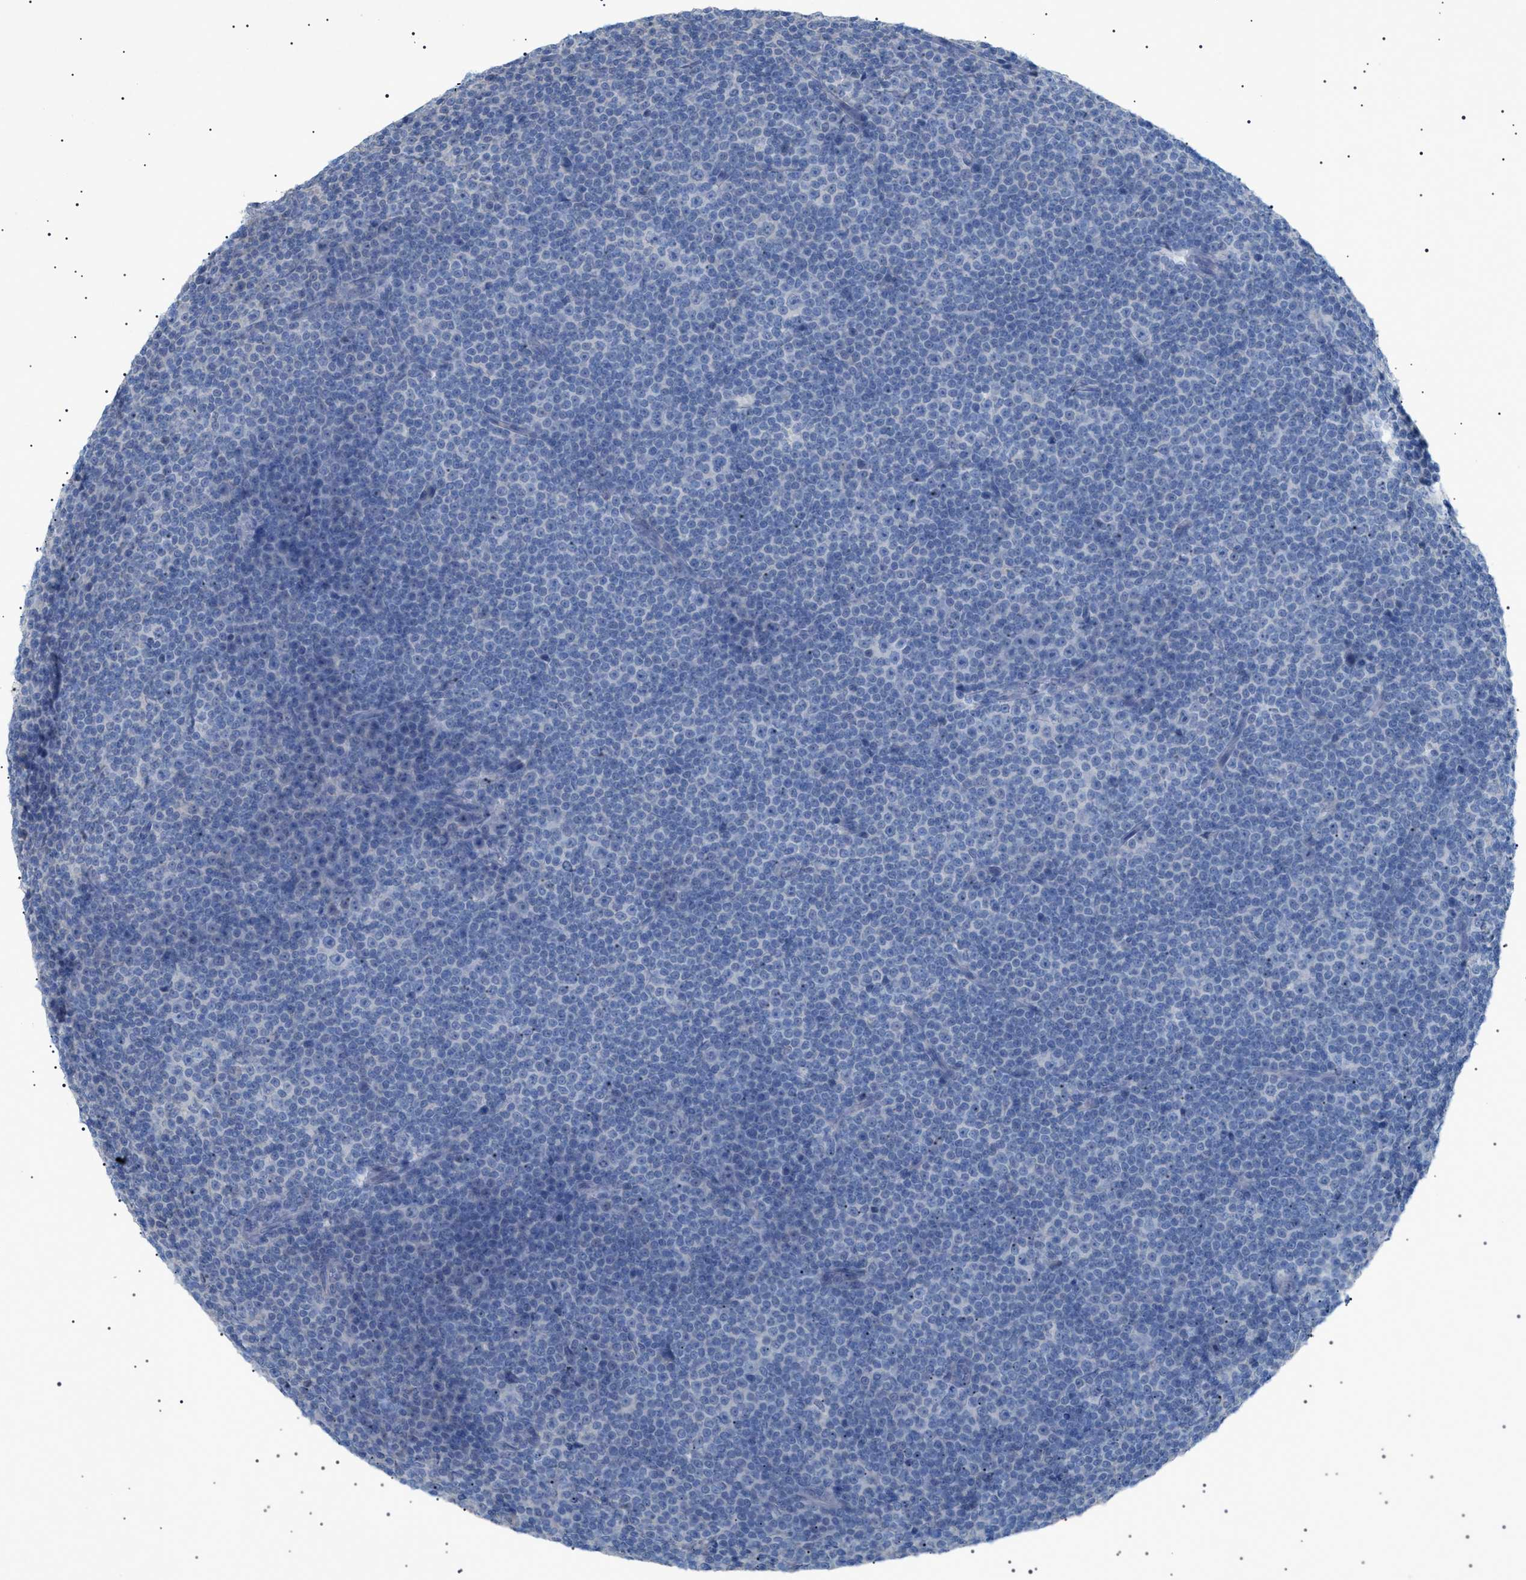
{"staining": {"intensity": "negative", "quantity": "none", "location": "none"}, "tissue": "lymphoma", "cell_type": "Tumor cells", "image_type": "cancer", "snomed": [{"axis": "morphology", "description": "Malignant lymphoma, non-Hodgkin's type, Low grade"}, {"axis": "topography", "description": "Lymph node"}], "caption": "There is no significant positivity in tumor cells of low-grade malignant lymphoma, non-Hodgkin's type.", "gene": "ADAMTS1", "patient": {"sex": "female", "age": 67}}